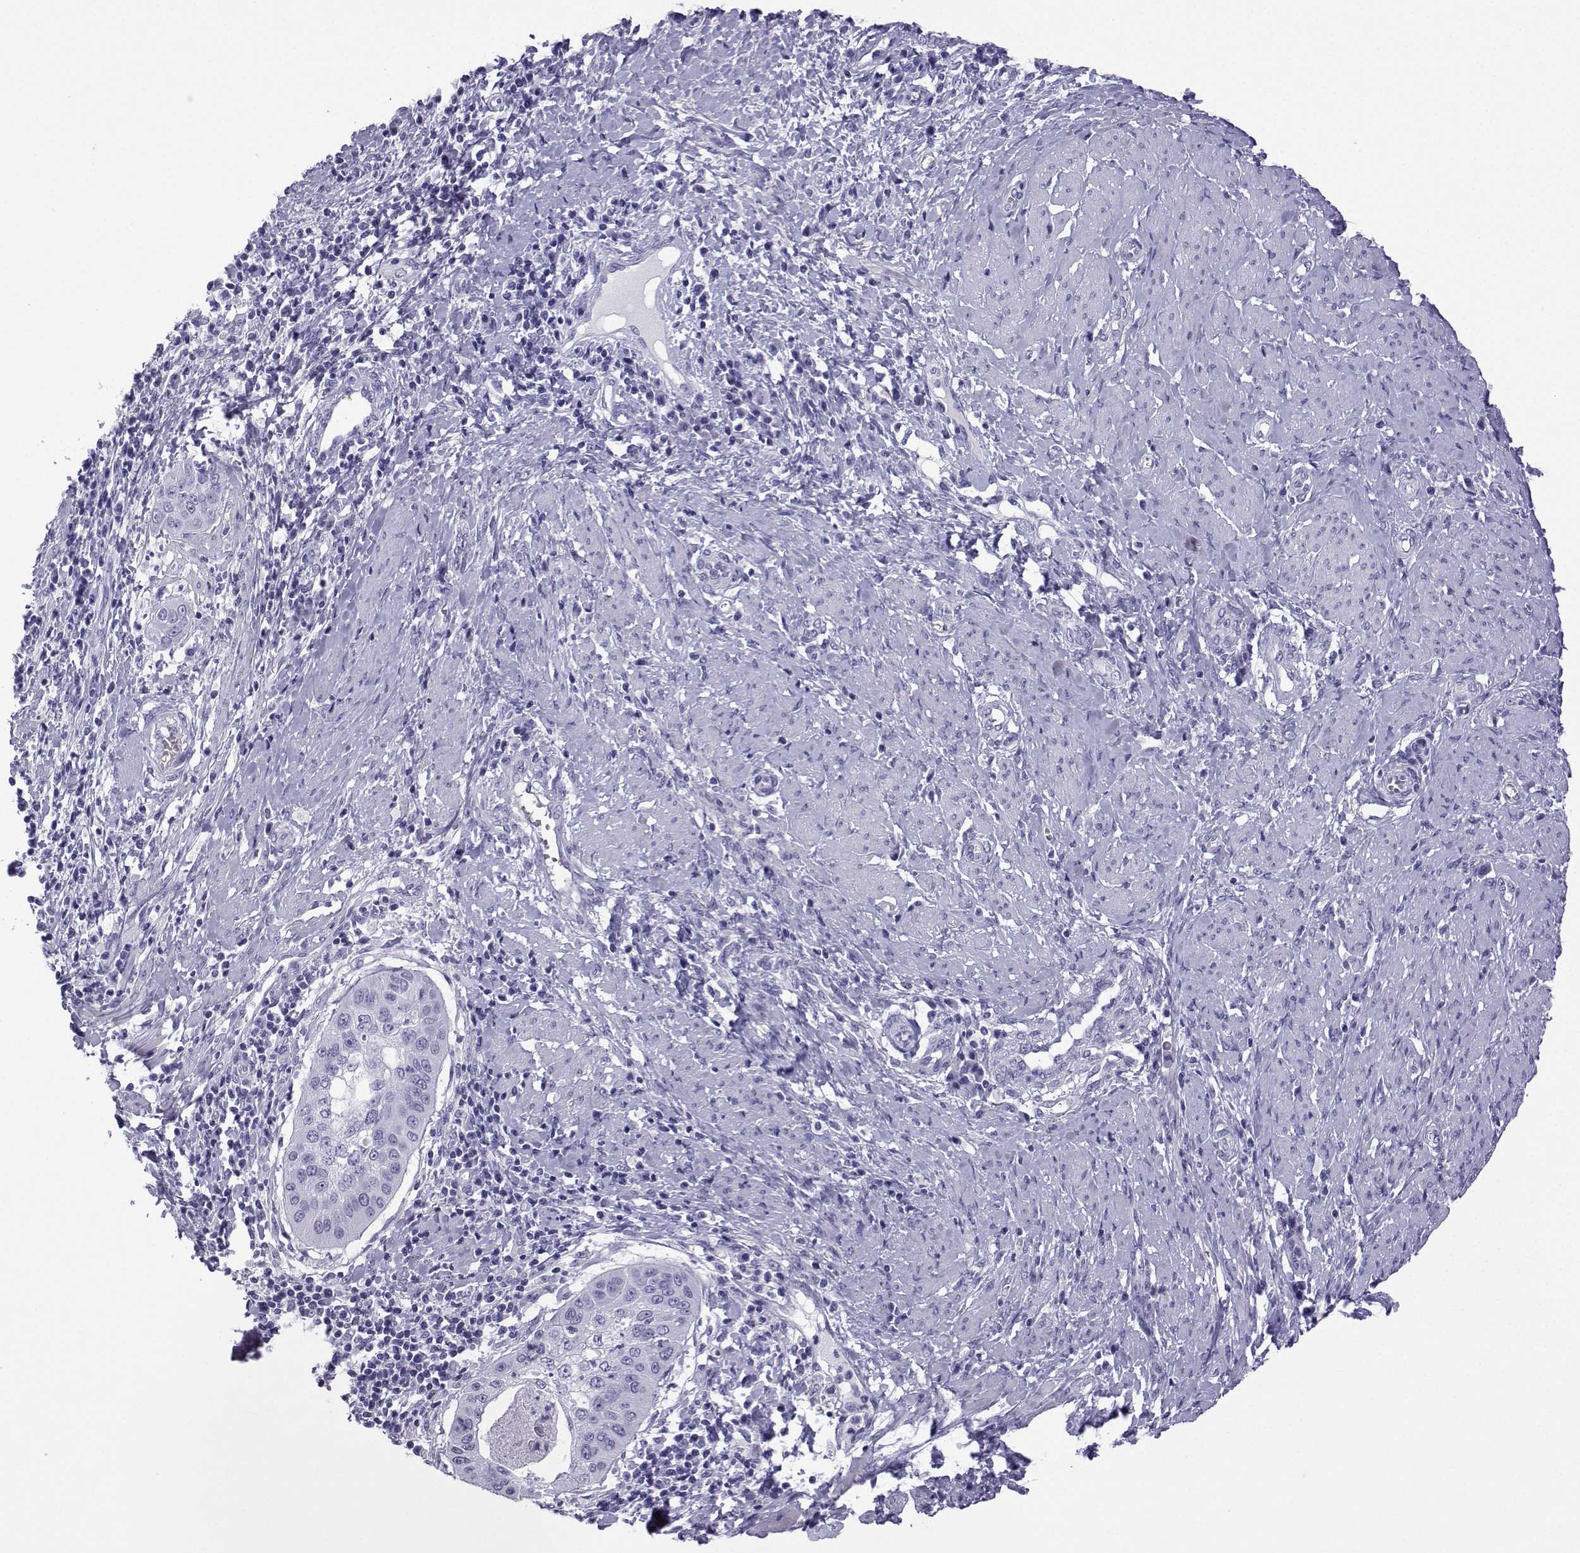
{"staining": {"intensity": "negative", "quantity": "none", "location": "none"}, "tissue": "cervical cancer", "cell_type": "Tumor cells", "image_type": "cancer", "snomed": [{"axis": "morphology", "description": "Squamous cell carcinoma, NOS"}, {"axis": "topography", "description": "Cervix"}], "caption": "Immunohistochemistry (IHC) of cervical squamous cell carcinoma exhibits no expression in tumor cells. The staining was performed using DAB (3,3'-diaminobenzidine) to visualize the protein expression in brown, while the nuclei were stained in blue with hematoxylin (Magnification: 20x).", "gene": "TRIM46", "patient": {"sex": "female", "age": 39}}